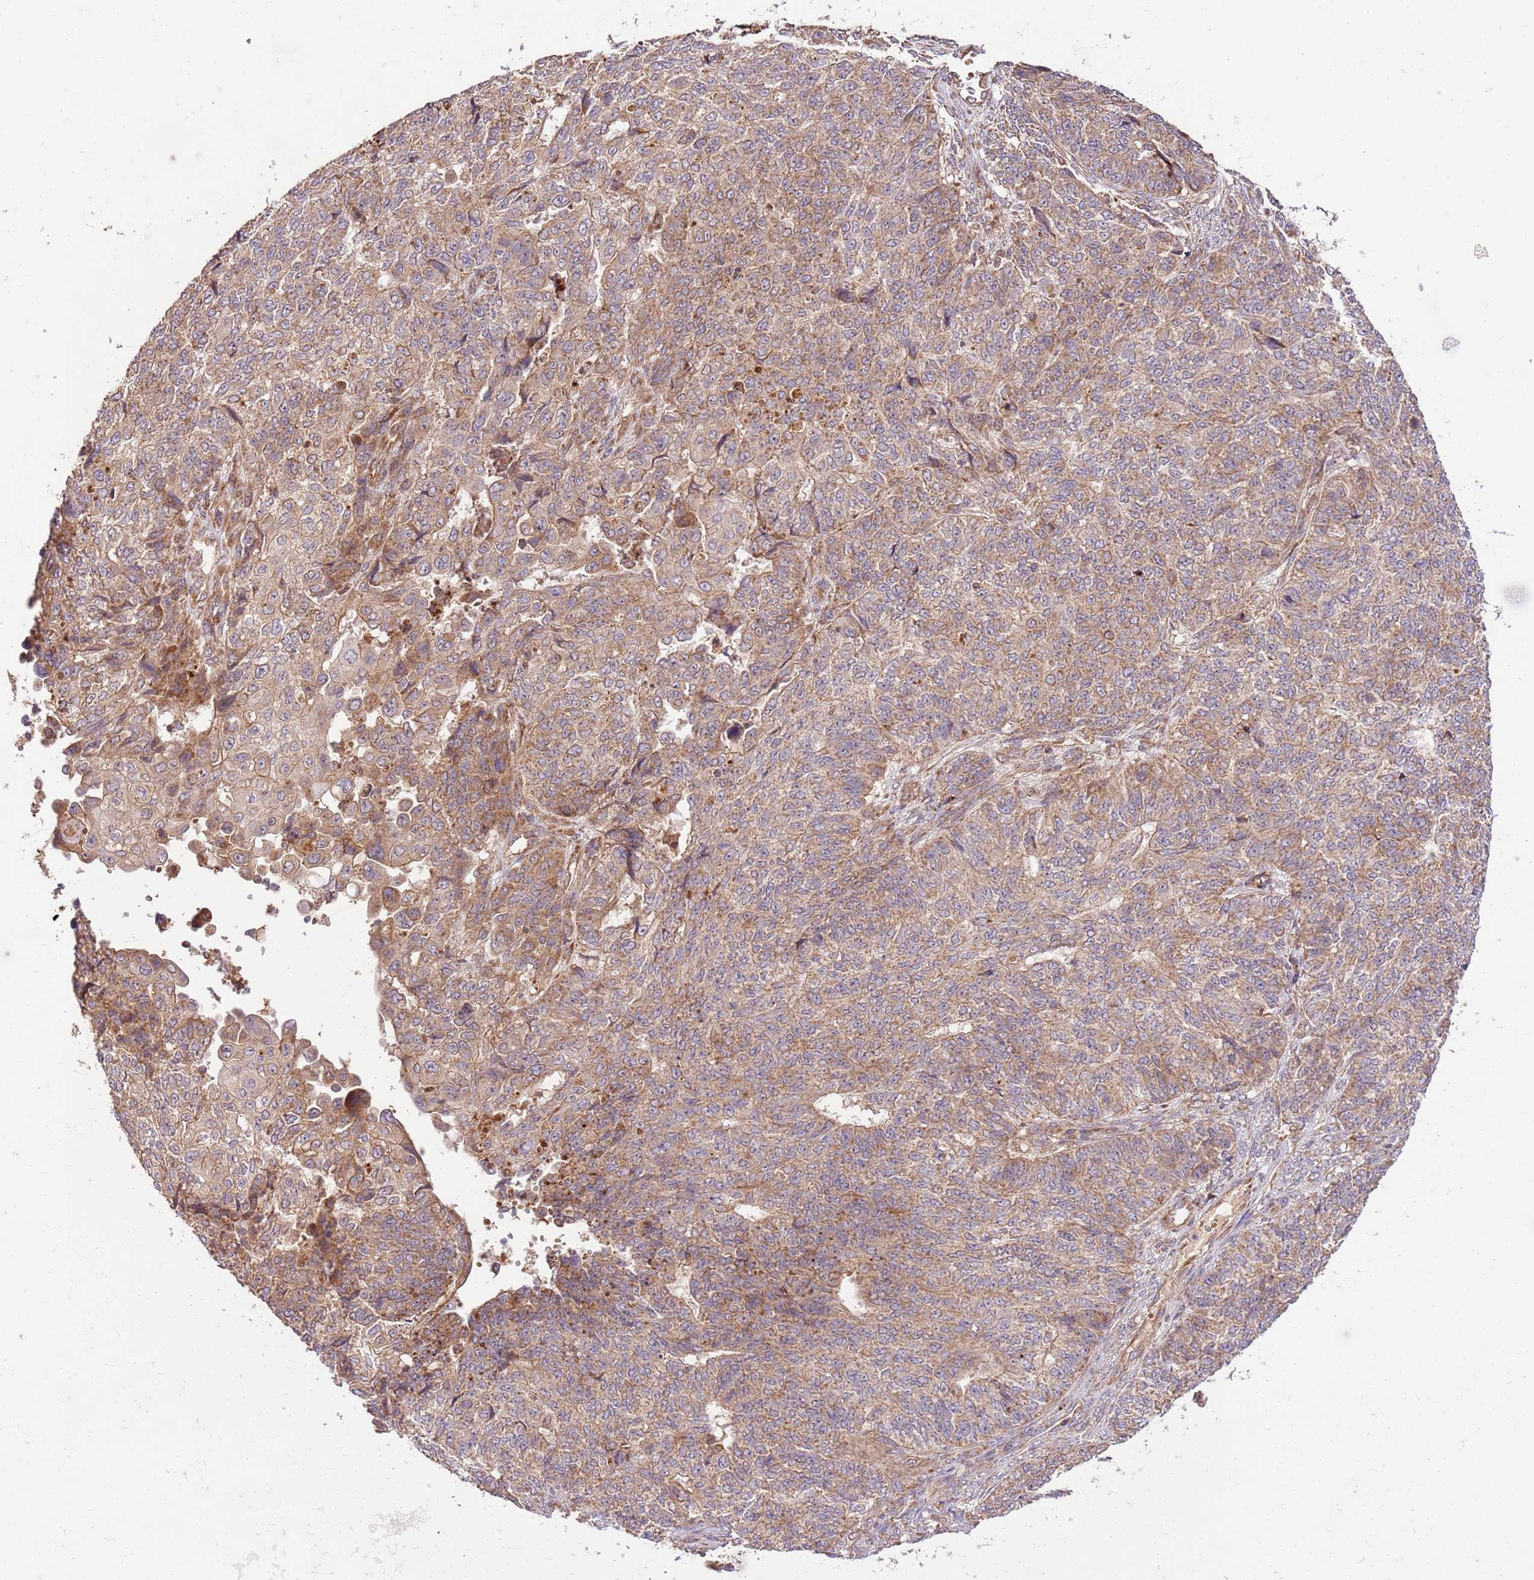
{"staining": {"intensity": "moderate", "quantity": "25%-75%", "location": "cytoplasmic/membranous"}, "tissue": "endometrial cancer", "cell_type": "Tumor cells", "image_type": "cancer", "snomed": [{"axis": "morphology", "description": "Adenocarcinoma, NOS"}, {"axis": "topography", "description": "Endometrium"}], "caption": "Immunohistochemical staining of endometrial adenocarcinoma demonstrates medium levels of moderate cytoplasmic/membranous expression in approximately 25%-75% of tumor cells.", "gene": "SPATA2L", "patient": {"sex": "female", "age": 32}}